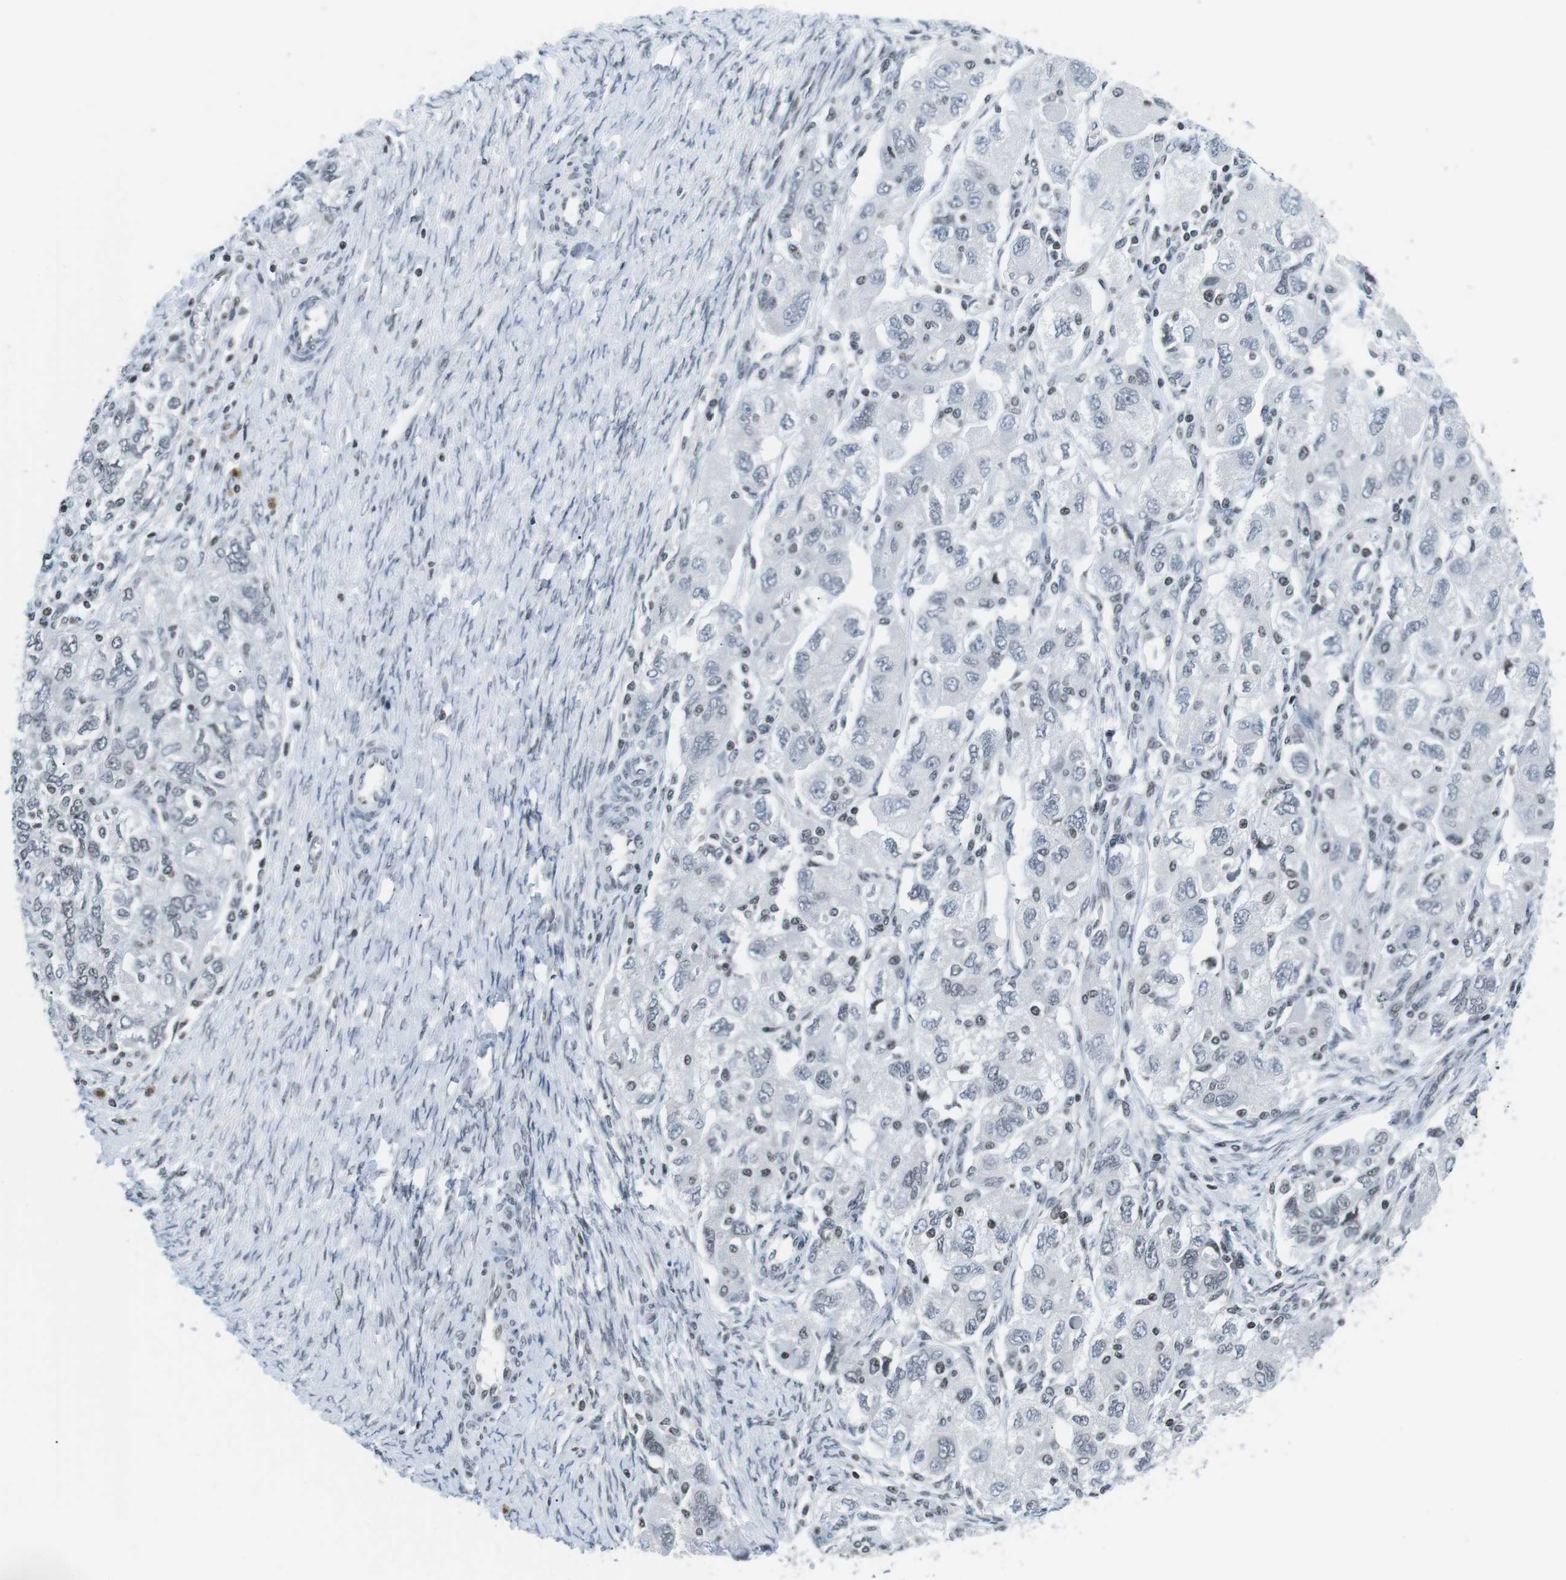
{"staining": {"intensity": "negative", "quantity": "none", "location": "none"}, "tissue": "ovarian cancer", "cell_type": "Tumor cells", "image_type": "cancer", "snomed": [{"axis": "morphology", "description": "Carcinoma, NOS"}, {"axis": "morphology", "description": "Cystadenocarcinoma, serous, NOS"}, {"axis": "topography", "description": "Ovary"}], "caption": "IHC of ovarian cancer (serous cystadenocarcinoma) displays no staining in tumor cells.", "gene": "E2F2", "patient": {"sex": "female", "age": 69}}